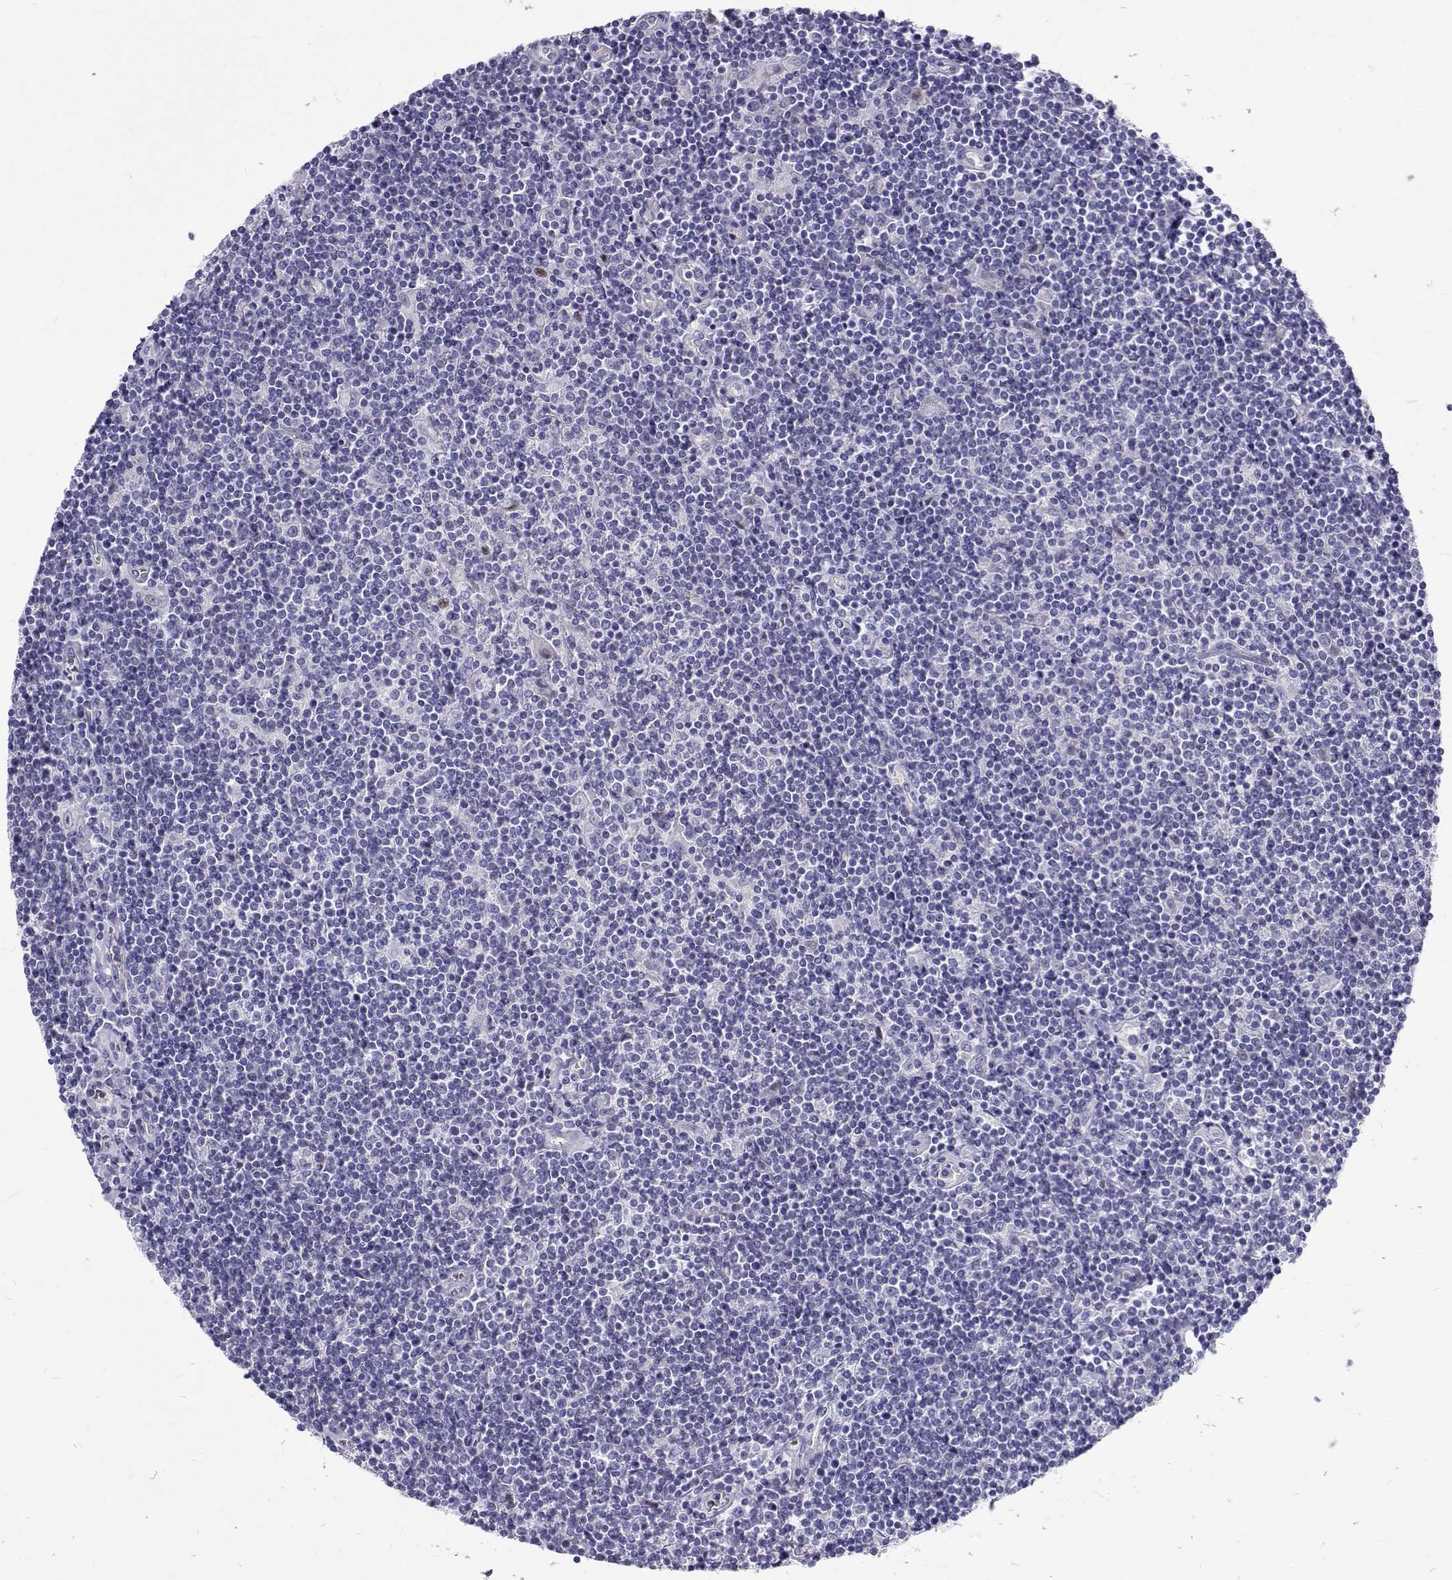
{"staining": {"intensity": "negative", "quantity": "none", "location": "none"}, "tissue": "lymphoma", "cell_type": "Tumor cells", "image_type": "cancer", "snomed": [{"axis": "morphology", "description": "Hodgkin's disease, NOS"}, {"axis": "topography", "description": "Lymph node"}], "caption": "A histopathology image of lymphoma stained for a protein displays no brown staining in tumor cells. (DAB (3,3'-diaminobenzidine) immunohistochemistry (IHC), high magnification).", "gene": "IGSF1", "patient": {"sex": "male", "age": 40}}